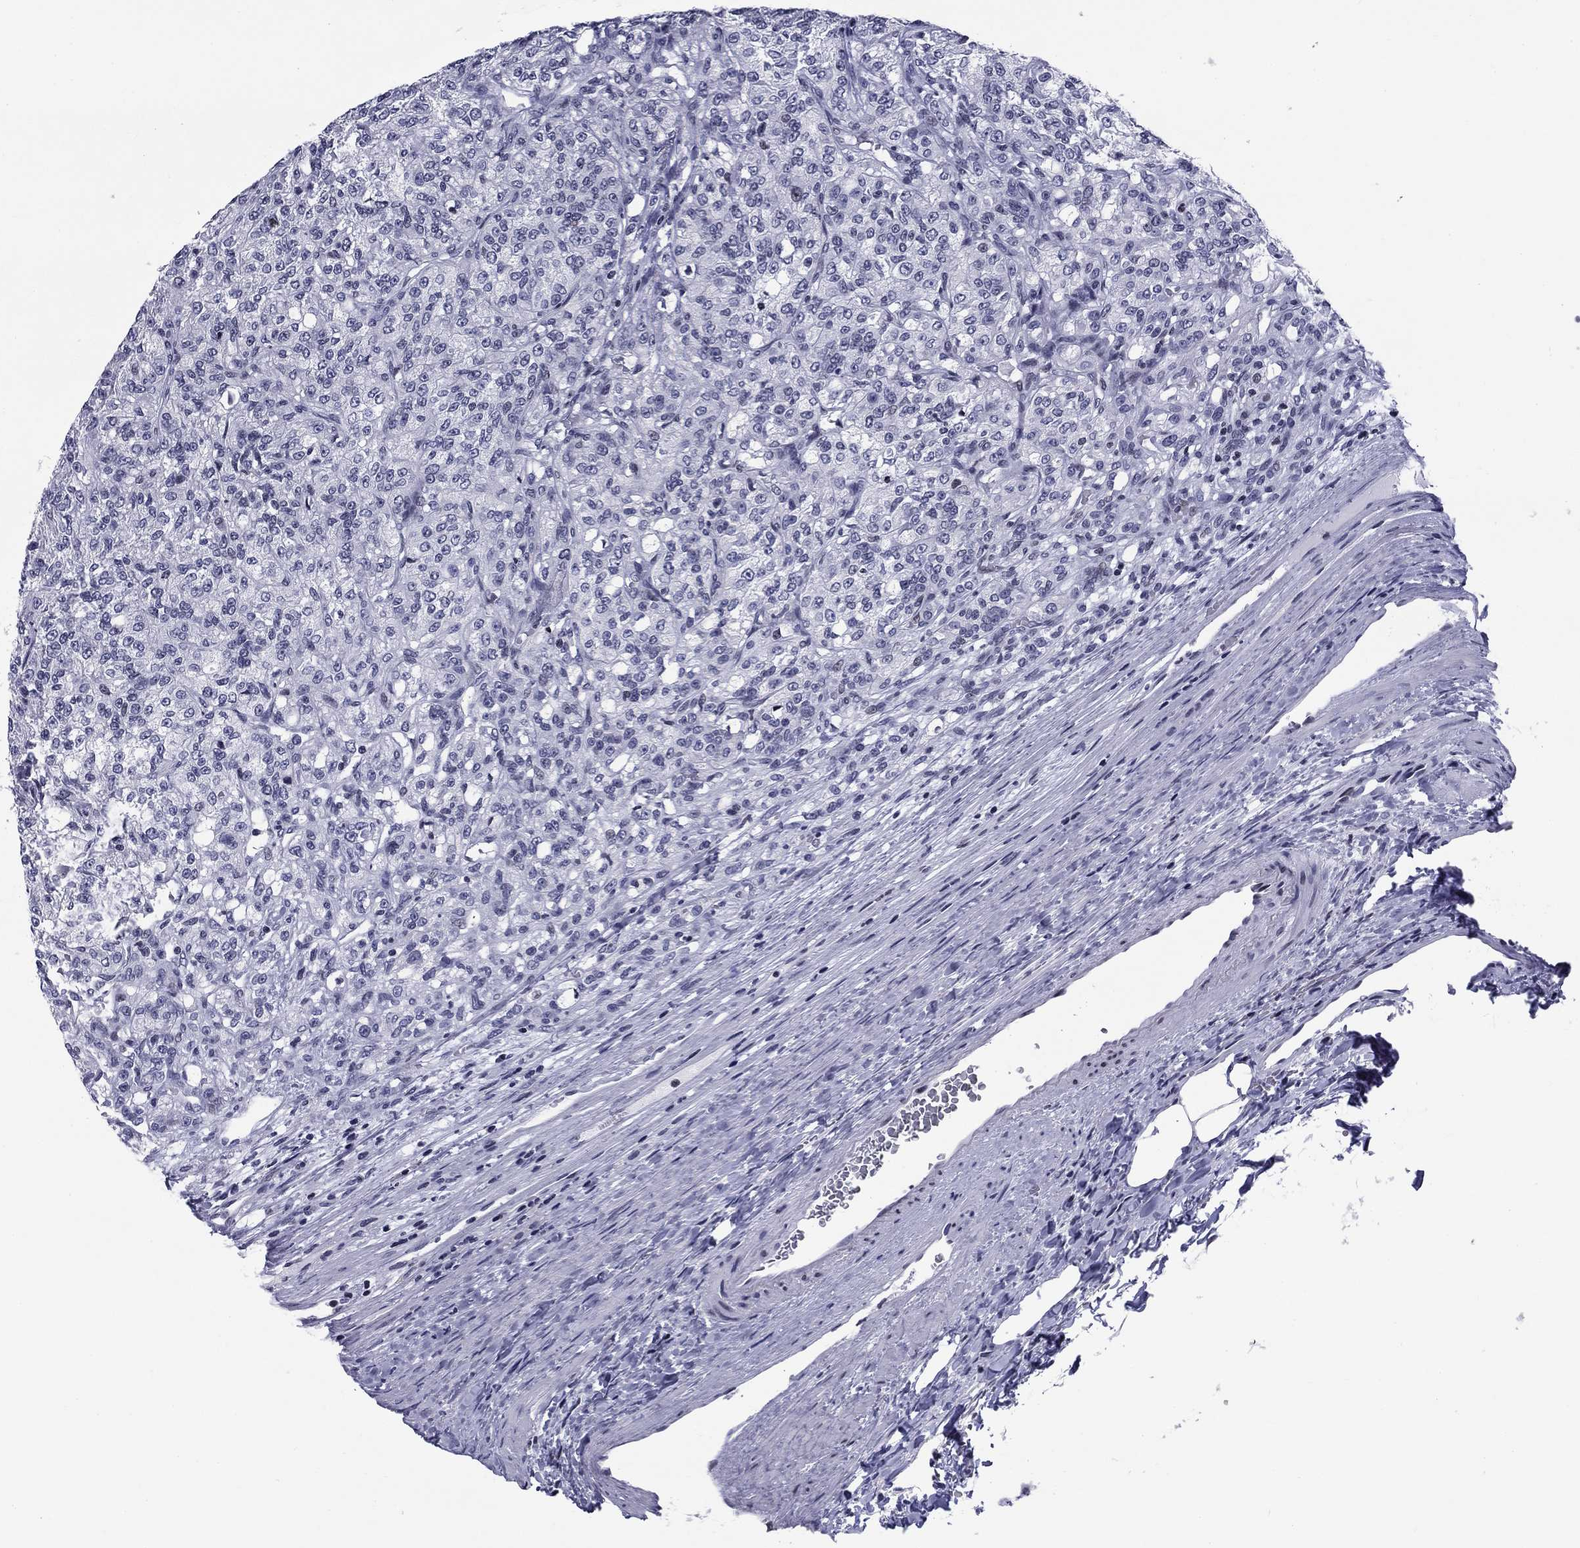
{"staining": {"intensity": "negative", "quantity": "none", "location": "none"}, "tissue": "renal cancer", "cell_type": "Tumor cells", "image_type": "cancer", "snomed": [{"axis": "morphology", "description": "Adenocarcinoma, NOS"}, {"axis": "topography", "description": "Kidney"}], "caption": "Human renal cancer (adenocarcinoma) stained for a protein using IHC reveals no positivity in tumor cells.", "gene": "CCDC144A", "patient": {"sex": "female", "age": 63}}